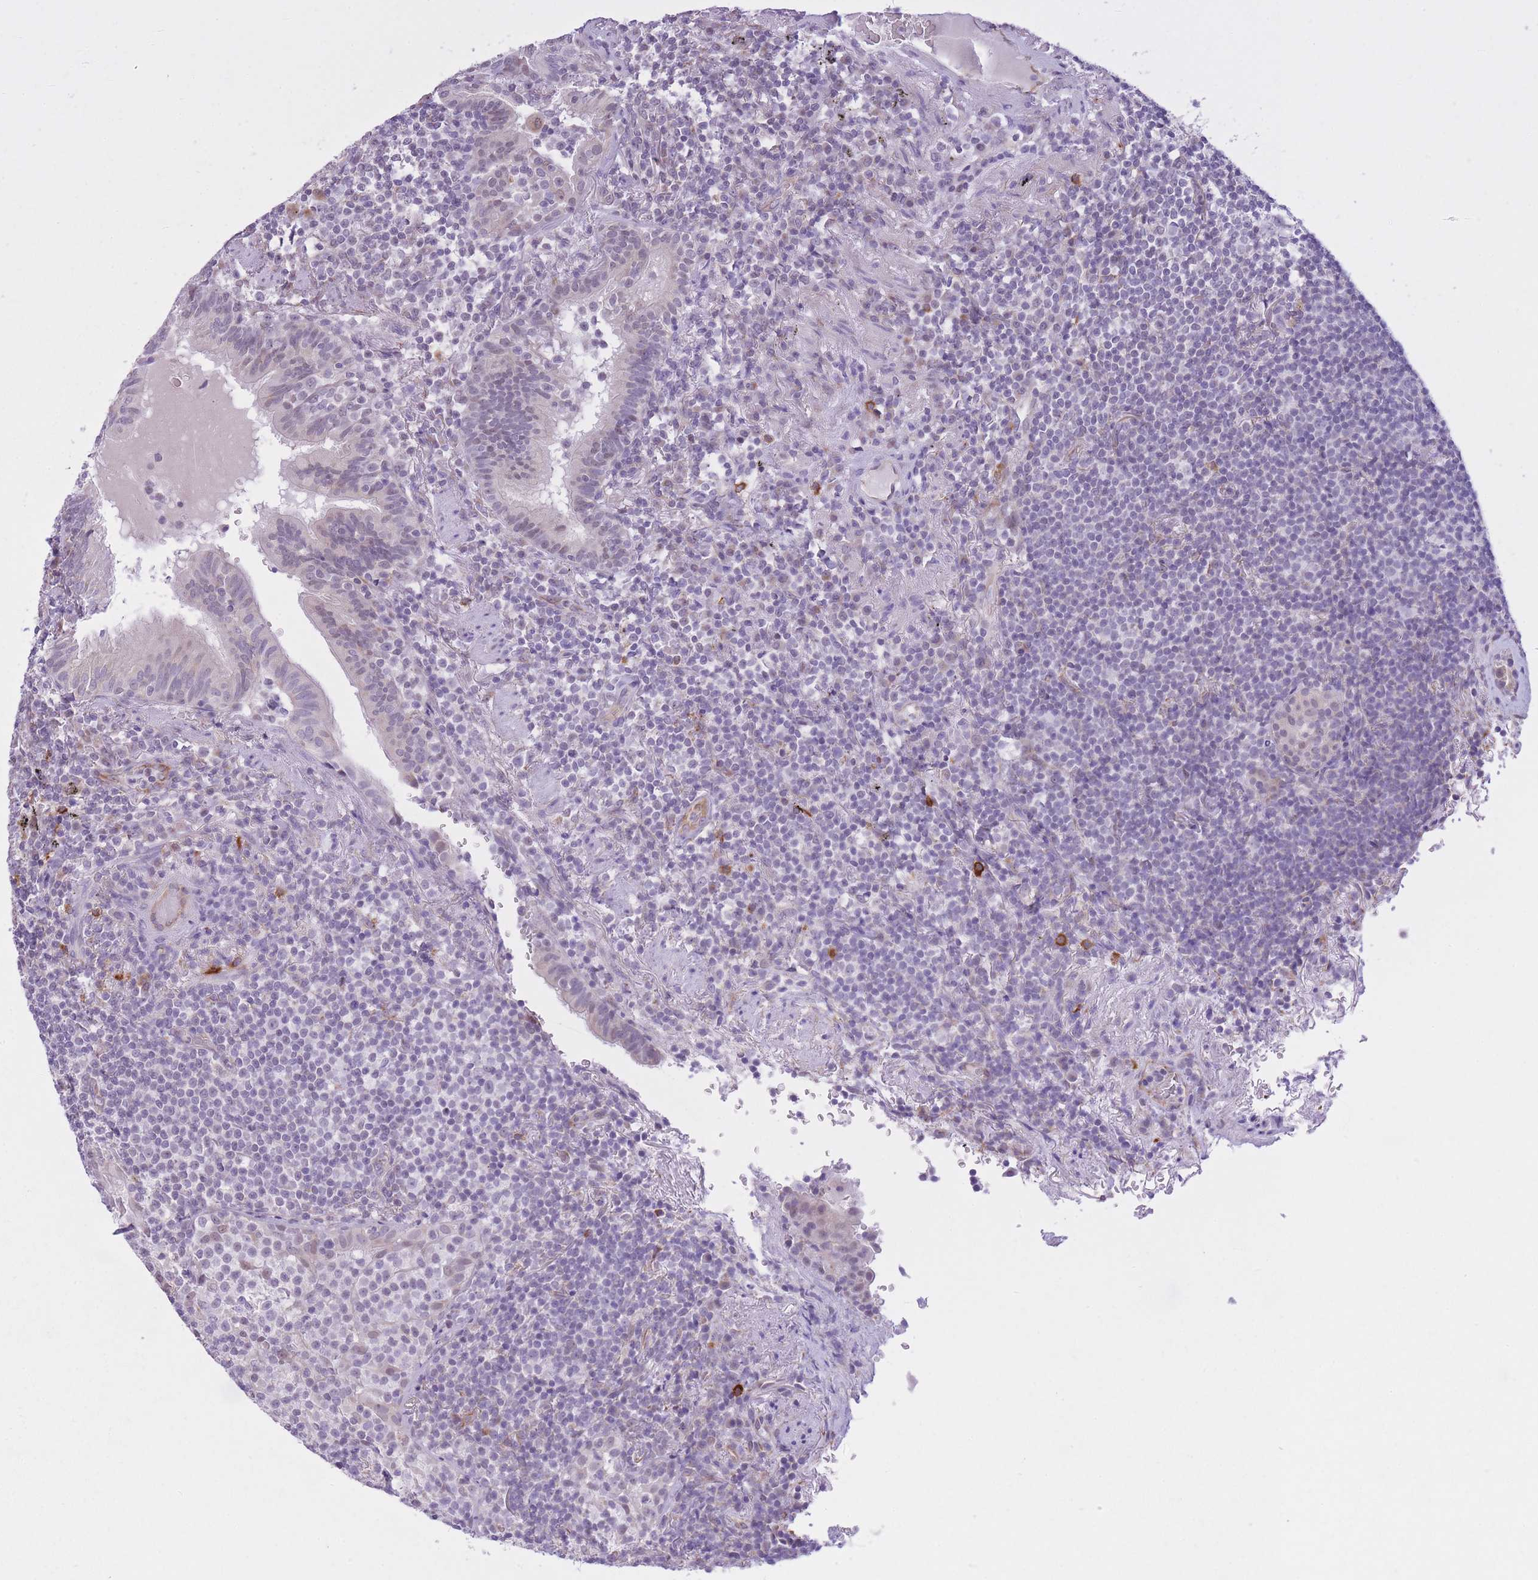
{"staining": {"intensity": "negative", "quantity": "none", "location": "none"}, "tissue": "lymphoma", "cell_type": "Tumor cells", "image_type": "cancer", "snomed": [{"axis": "morphology", "description": "Malignant lymphoma, non-Hodgkin's type, Low grade"}, {"axis": "topography", "description": "Lung"}], "caption": "Immunohistochemistry of lymphoma displays no staining in tumor cells.", "gene": "MEIOSIN", "patient": {"sex": "female", "age": 71}}